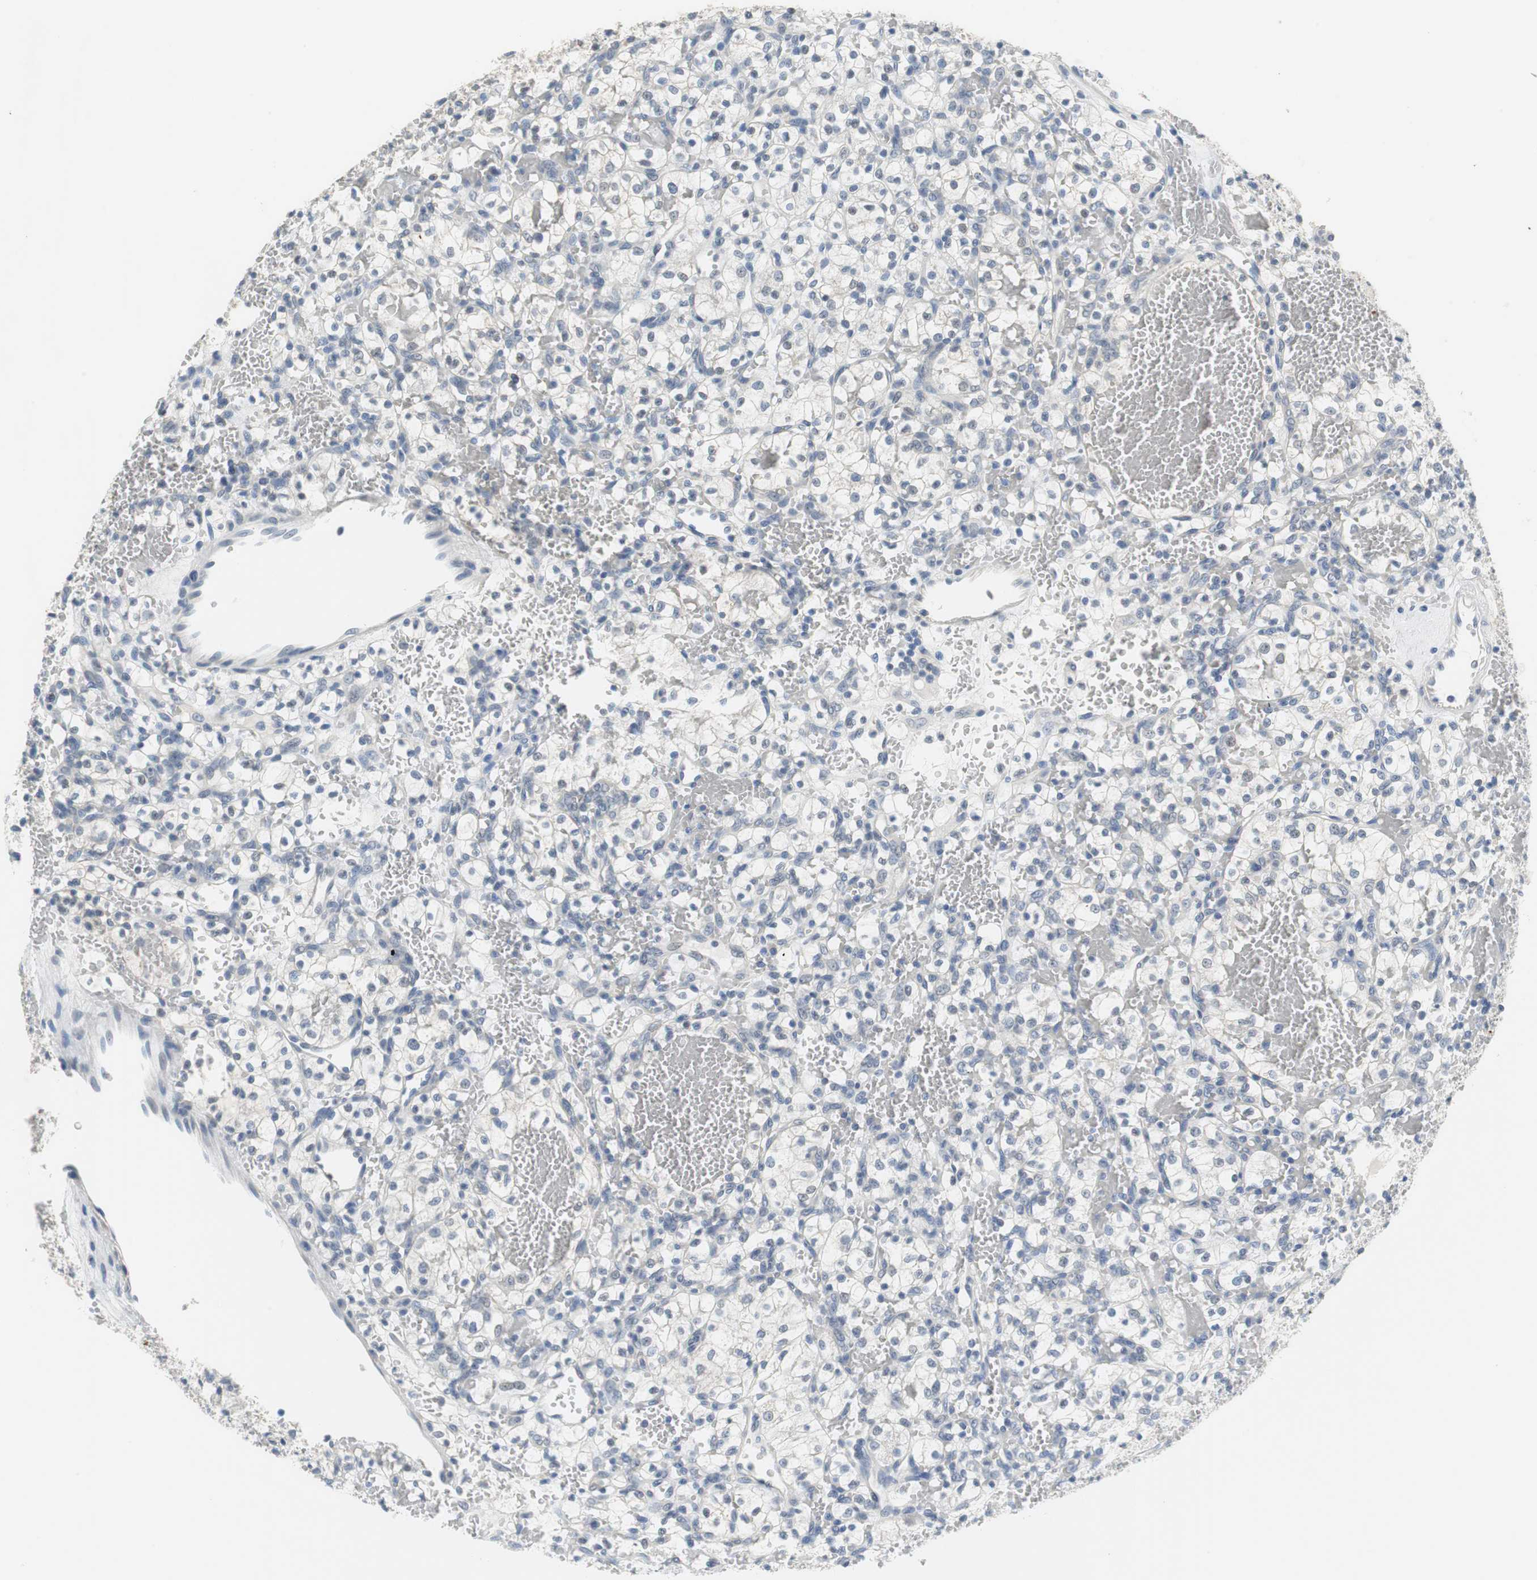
{"staining": {"intensity": "negative", "quantity": "none", "location": "none"}, "tissue": "renal cancer", "cell_type": "Tumor cells", "image_type": "cancer", "snomed": [{"axis": "morphology", "description": "Adenocarcinoma, NOS"}, {"axis": "topography", "description": "Kidney"}], "caption": "Tumor cells are negative for protein expression in human adenocarcinoma (renal).", "gene": "MUC7", "patient": {"sex": "female", "age": 60}}